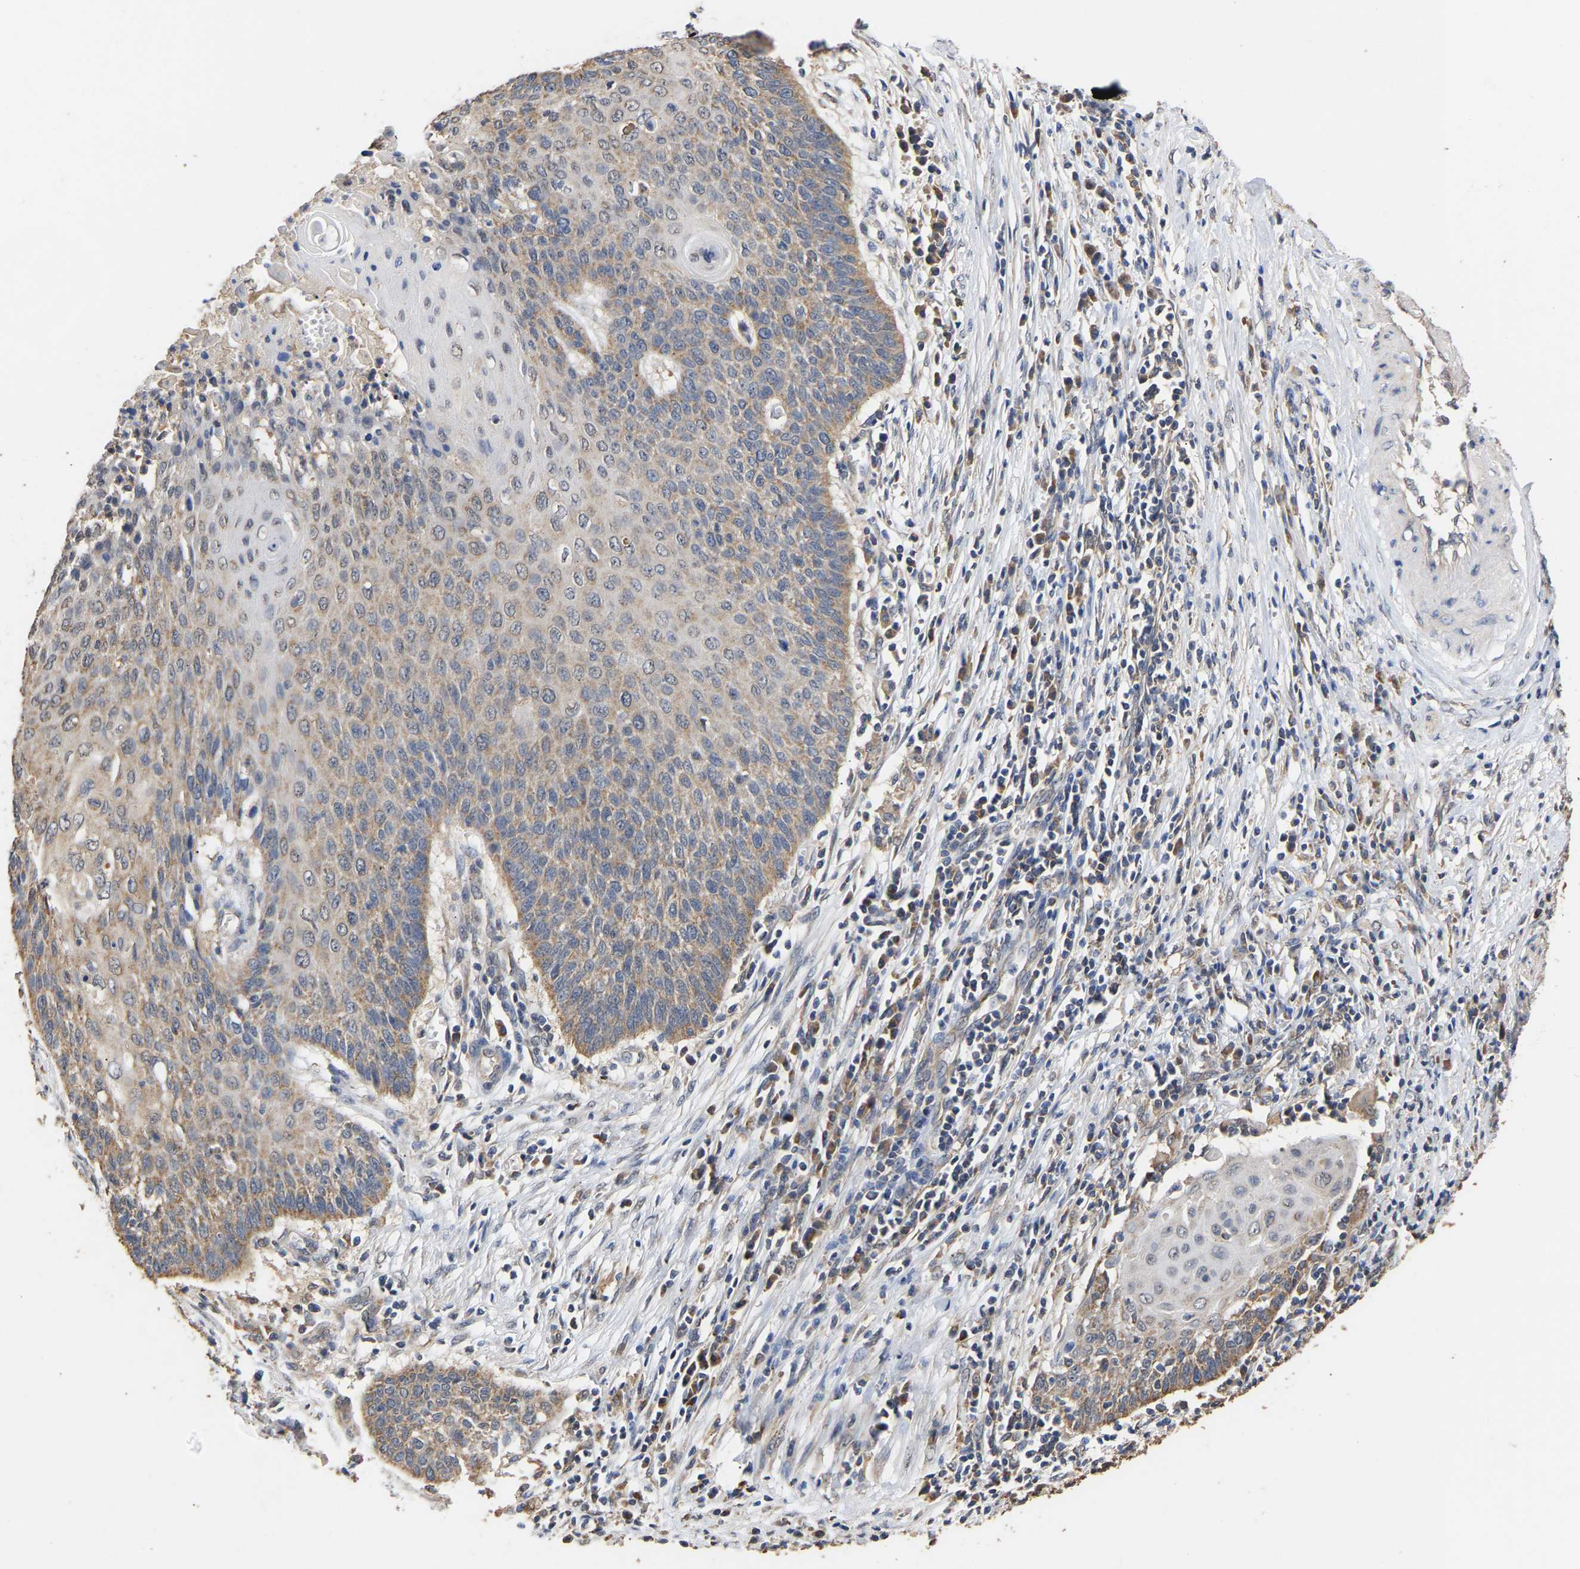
{"staining": {"intensity": "weak", "quantity": ">75%", "location": "cytoplasmic/membranous"}, "tissue": "cervical cancer", "cell_type": "Tumor cells", "image_type": "cancer", "snomed": [{"axis": "morphology", "description": "Squamous cell carcinoma, NOS"}, {"axis": "topography", "description": "Cervix"}], "caption": "A high-resolution micrograph shows immunohistochemistry (IHC) staining of cervical cancer, which shows weak cytoplasmic/membranous staining in approximately >75% of tumor cells.", "gene": "ZNF26", "patient": {"sex": "female", "age": 39}}